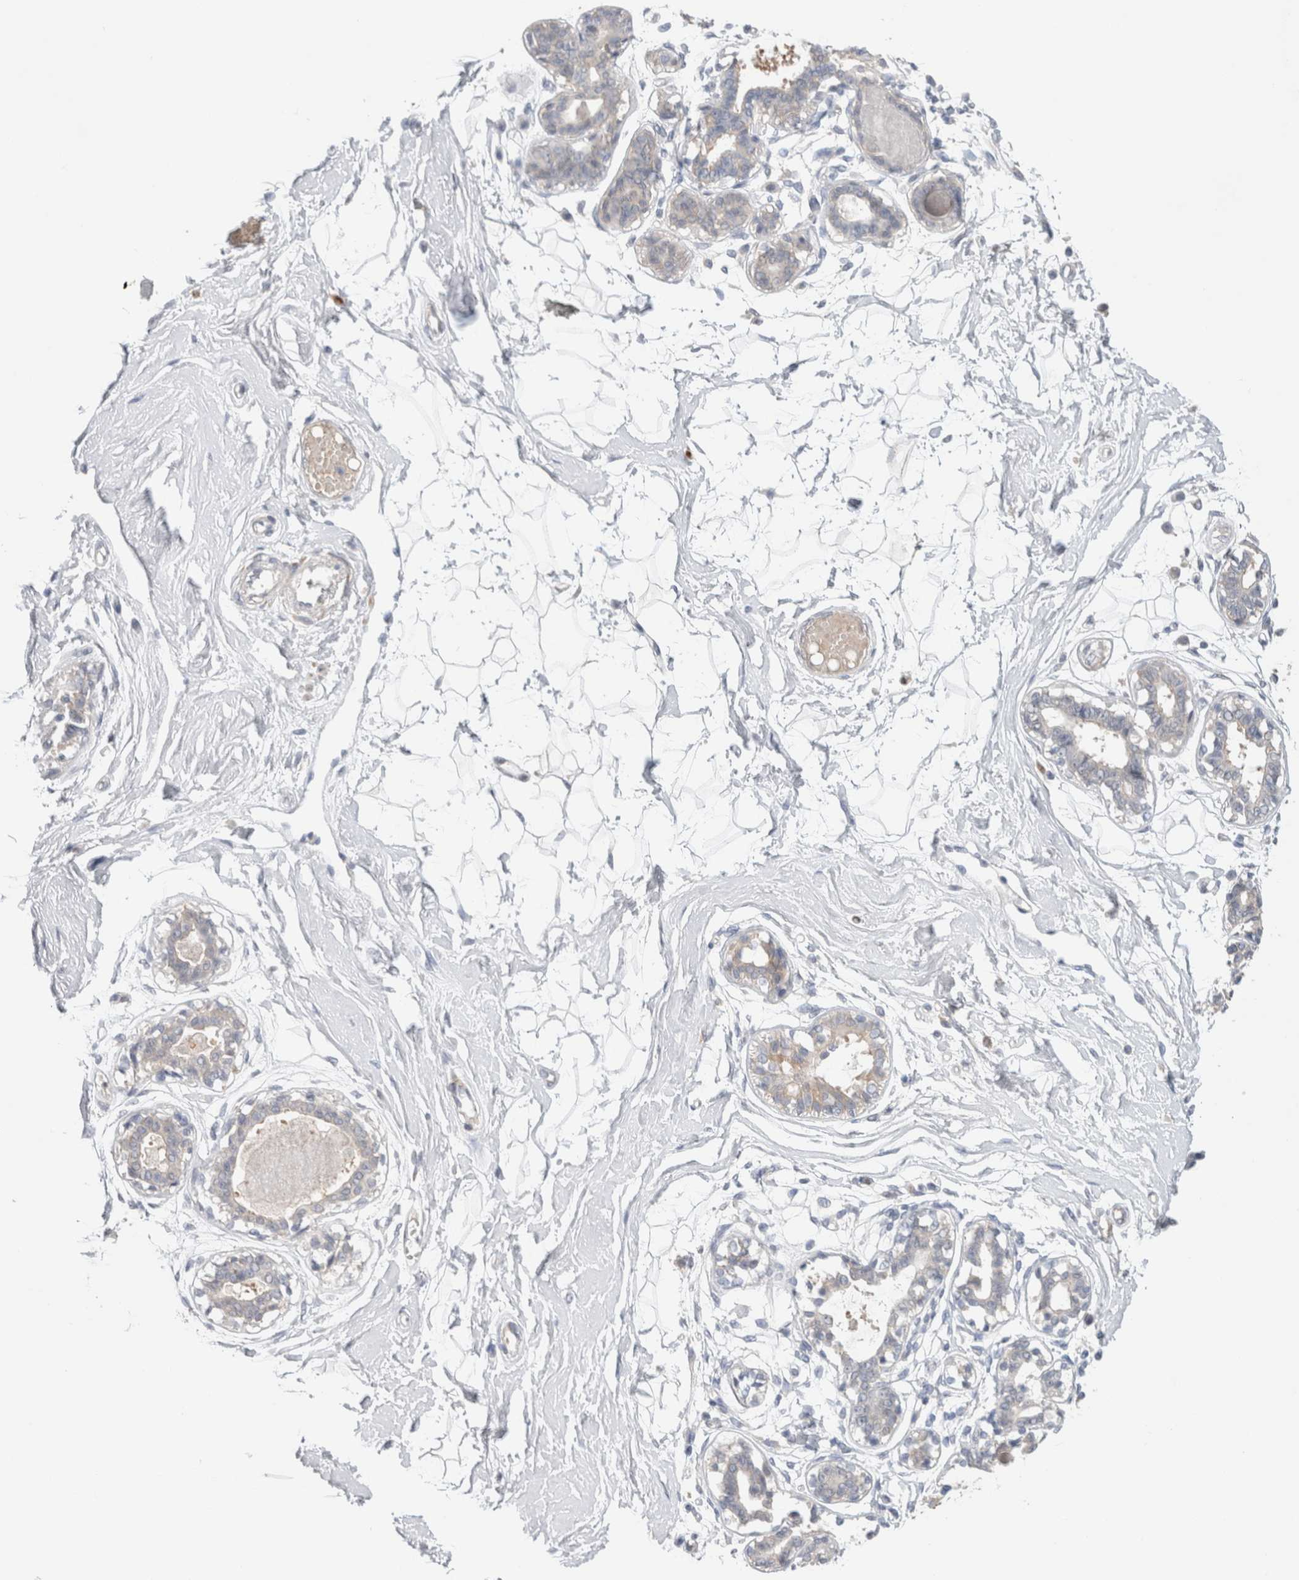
{"staining": {"intensity": "negative", "quantity": "none", "location": "none"}, "tissue": "breast", "cell_type": "Adipocytes", "image_type": "normal", "snomed": [{"axis": "morphology", "description": "Normal tissue, NOS"}, {"axis": "topography", "description": "Breast"}], "caption": "DAB immunohistochemical staining of normal human breast exhibits no significant expression in adipocytes. Brightfield microscopy of immunohistochemistry stained with DAB (brown) and hematoxylin (blue), captured at high magnification.", "gene": "NDOR1", "patient": {"sex": "female", "age": 45}}